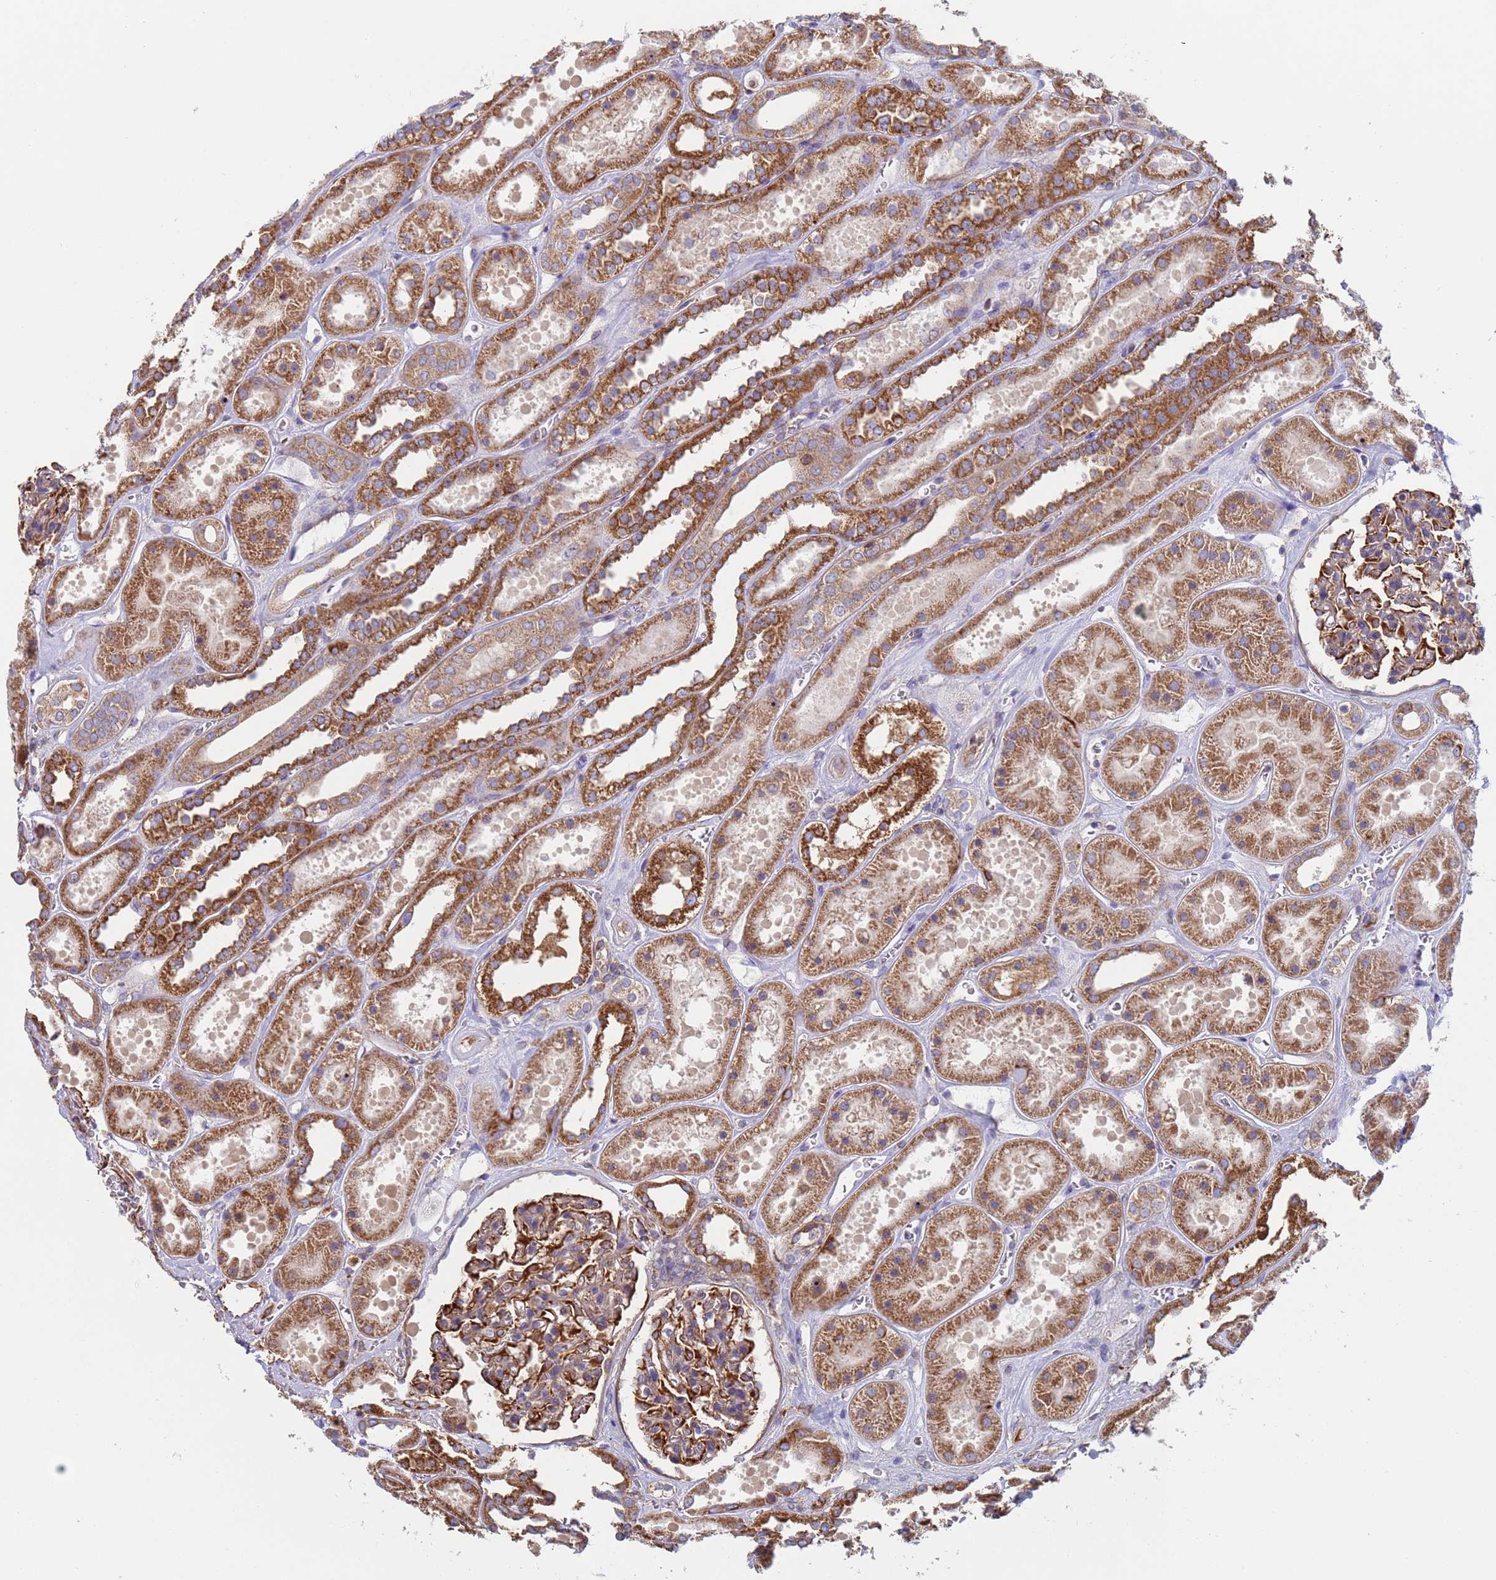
{"staining": {"intensity": "strong", "quantity": "25%-75%", "location": "cytoplasmic/membranous"}, "tissue": "kidney", "cell_type": "Cells in glomeruli", "image_type": "normal", "snomed": [{"axis": "morphology", "description": "Normal tissue, NOS"}, {"axis": "topography", "description": "Kidney"}], "caption": "Unremarkable kidney was stained to show a protein in brown. There is high levels of strong cytoplasmic/membranous expression in approximately 25%-75% of cells in glomeruli.", "gene": "NUDT12", "patient": {"sex": "female", "age": 41}}